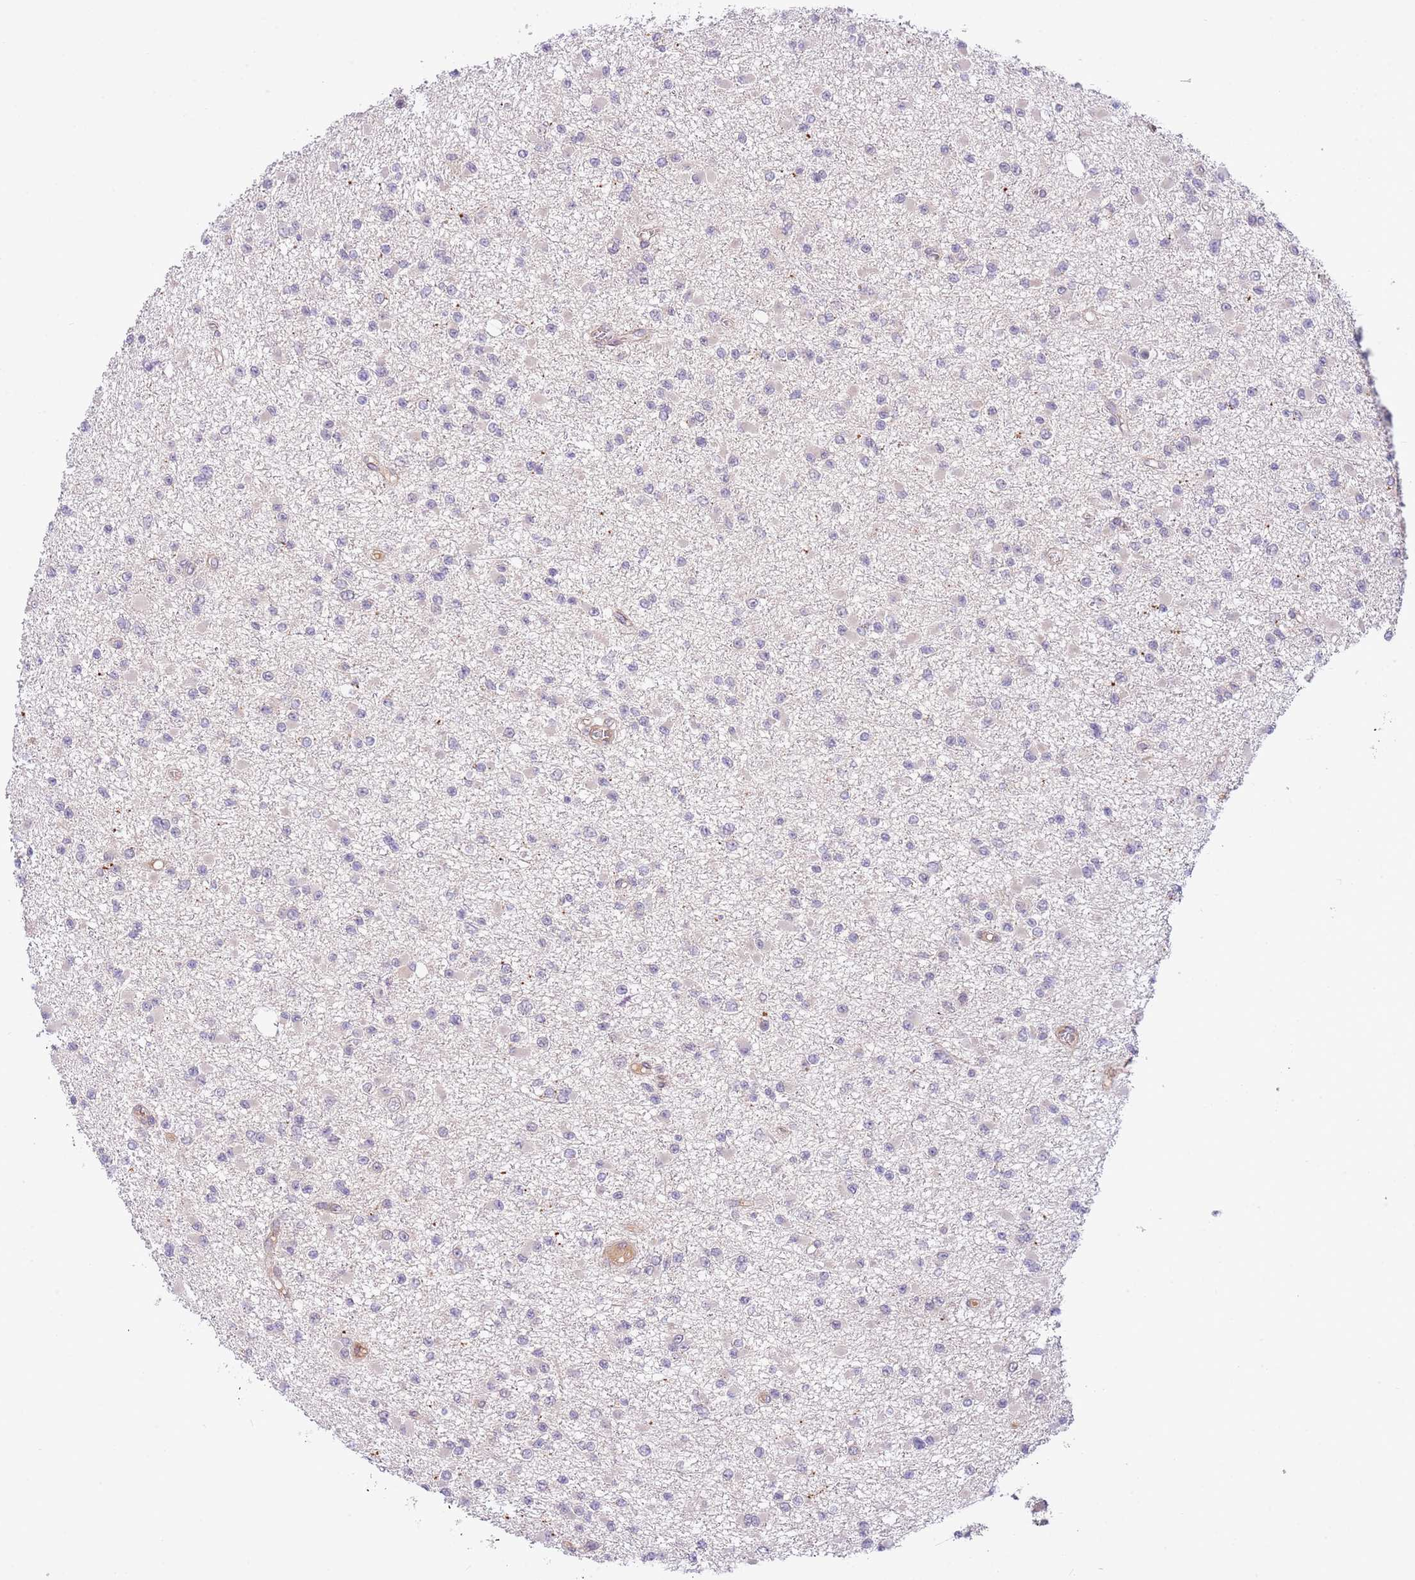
{"staining": {"intensity": "negative", "quantity": "none", "location": "none"}, "tissue": "glioma", "cell_type": "Tumor cells", "image_type": "cancer", "snomed": [{"axis": "morphology", "description": "Glioma, malignant, Low grade"}, {"axis": "topography", "description": "Brain"}], "caption": "Immunohistochemical staining of malignant glioma (low-grade) reveals no significant positivity in tumor cells.", "gene": "PRR16", "patient": {"sex": "female", "age": 22}}